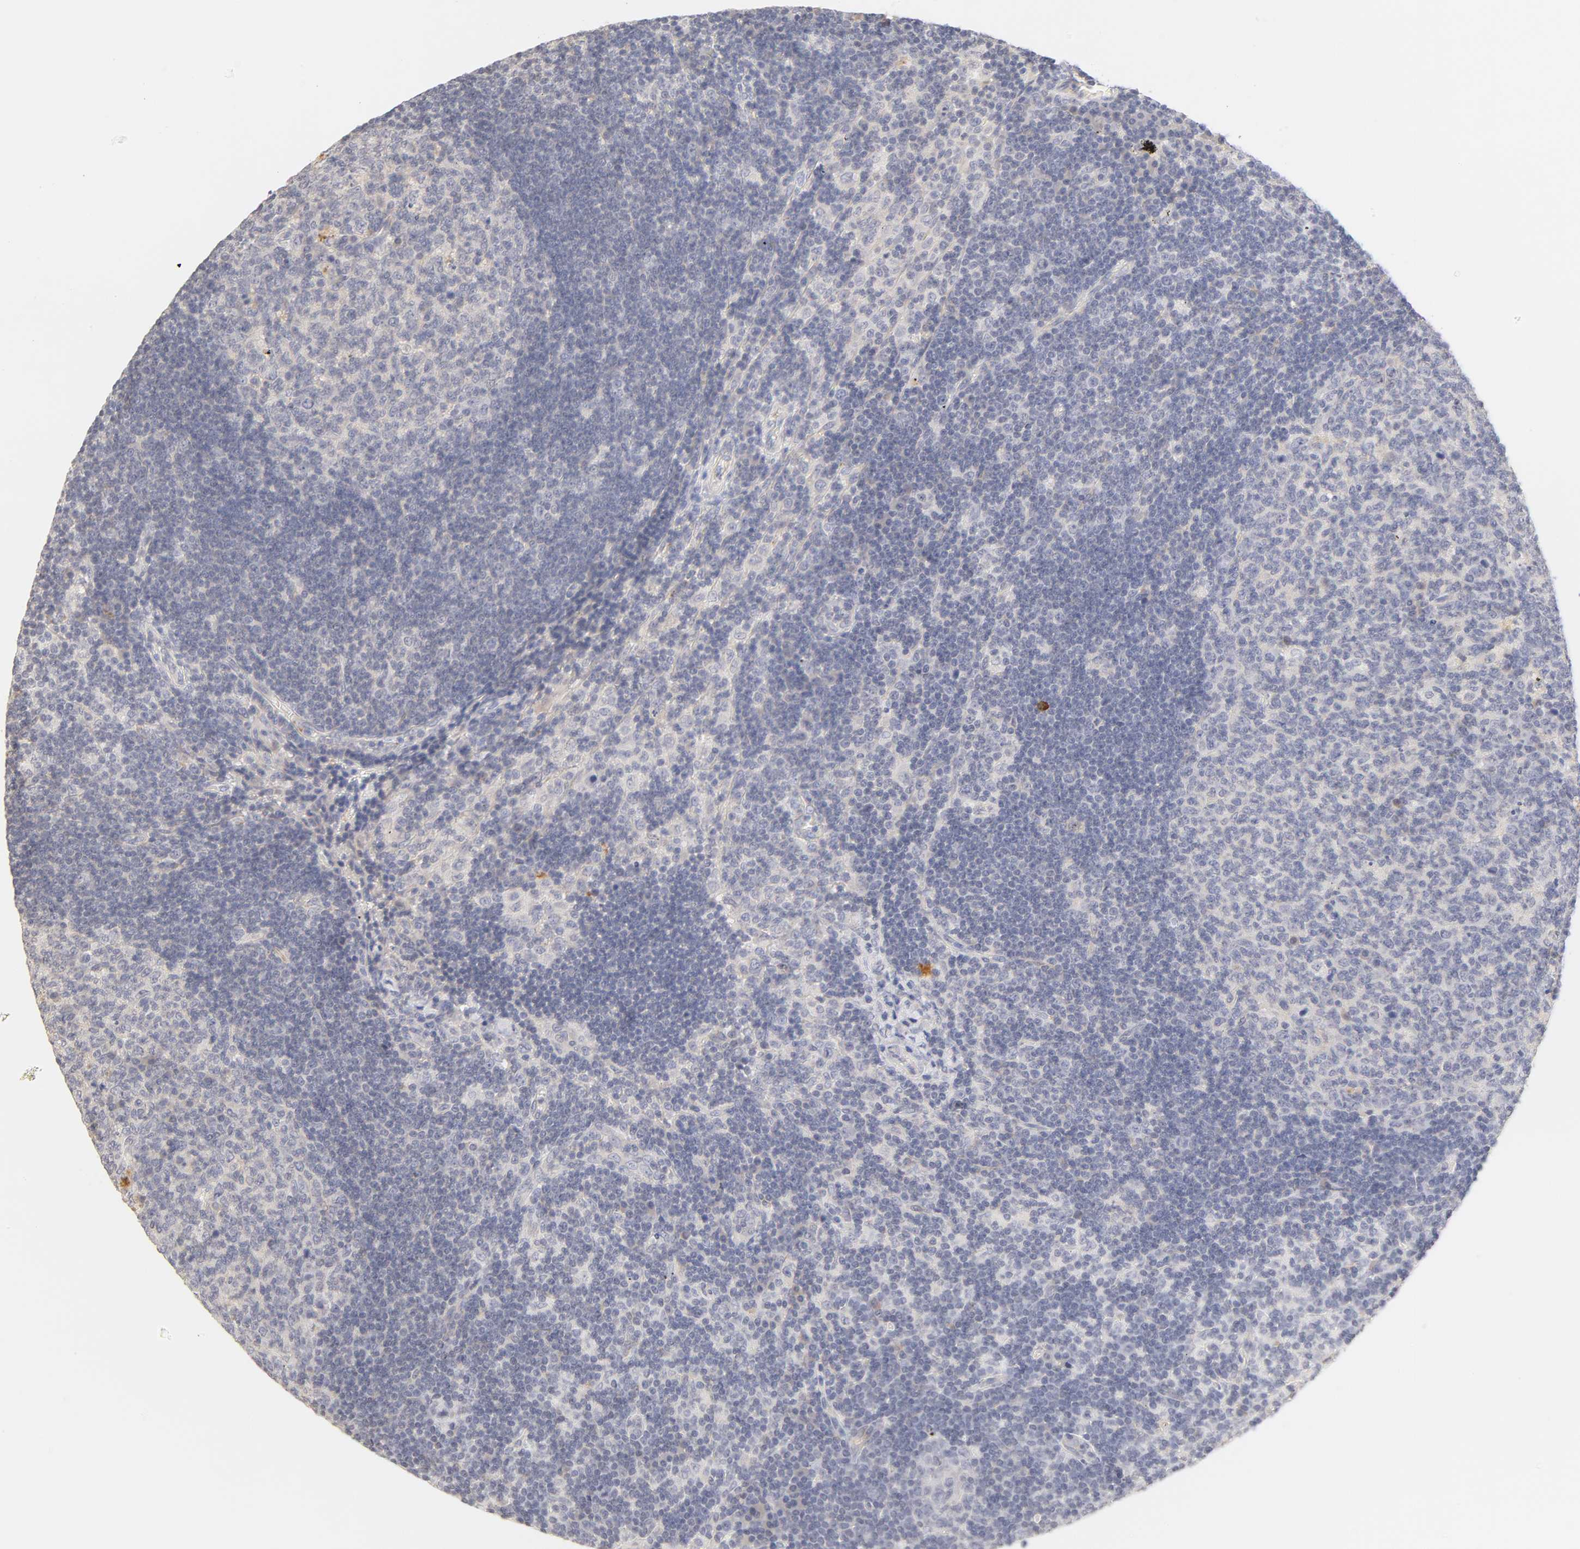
{"staining": {"intensity": "negative", "quantity": "none", "location": "none"}, "tissue": "lymph node", "cell_type": "Germinal center cells", "image_type": "normal", "snomed": [{"axis": "morphology", "description": "Normal tissue, NOS"}, {"axis": "morphology", "description": "Squamous cell carcinoma, metastatic, NOS"}, {"axis": "topography", "description": "Lymph node"}], "caption": "Immunohistochemical staining of benign lymph node exhibits no significant positivity in germinal center cells.", "gene": "CYP4B1", "patient": {"sex": "female", "age": 53}}